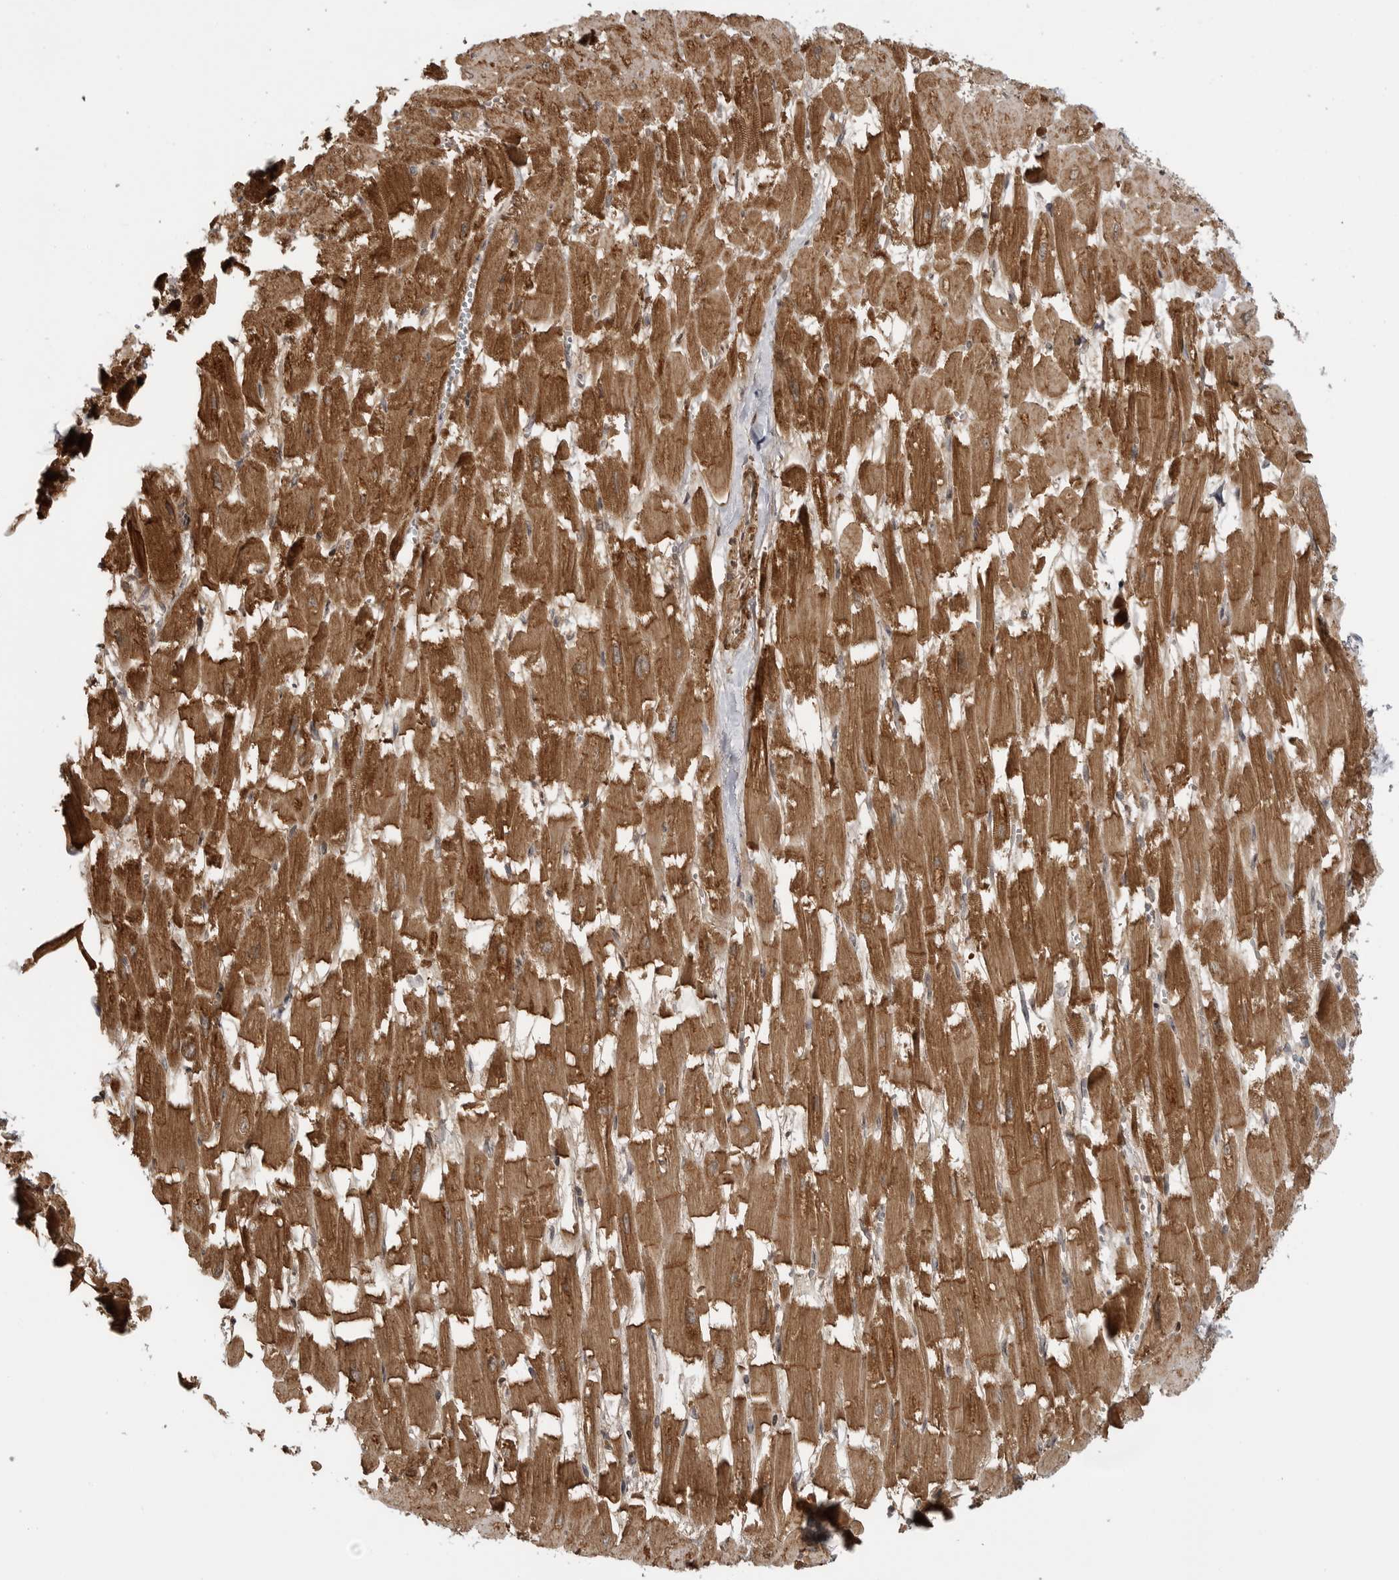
{"staining": {"intensity": "strong", "quantity": ">75%", "location": "cytoplasmic/membranous"}, "tissue": "heart muscle", "cell_type": "Cardiomyocytes", "image_type": "normal", "snomed": [{"axis": "morphology", "description": "Normal tissue, NOS"}, {"axis": "topography", "description": "Heart"}], "caption": "A high-resolution image shows IHC staining of benign heart muscle, which exhibits strong cytoplasmic/membranous positivity in about >75% of cardiomyocytes. The protein is shown in brown color, while the nuclei are stained blue.", "gene": "LRRC45", "patient": {"sex": "male", "age": 54}}